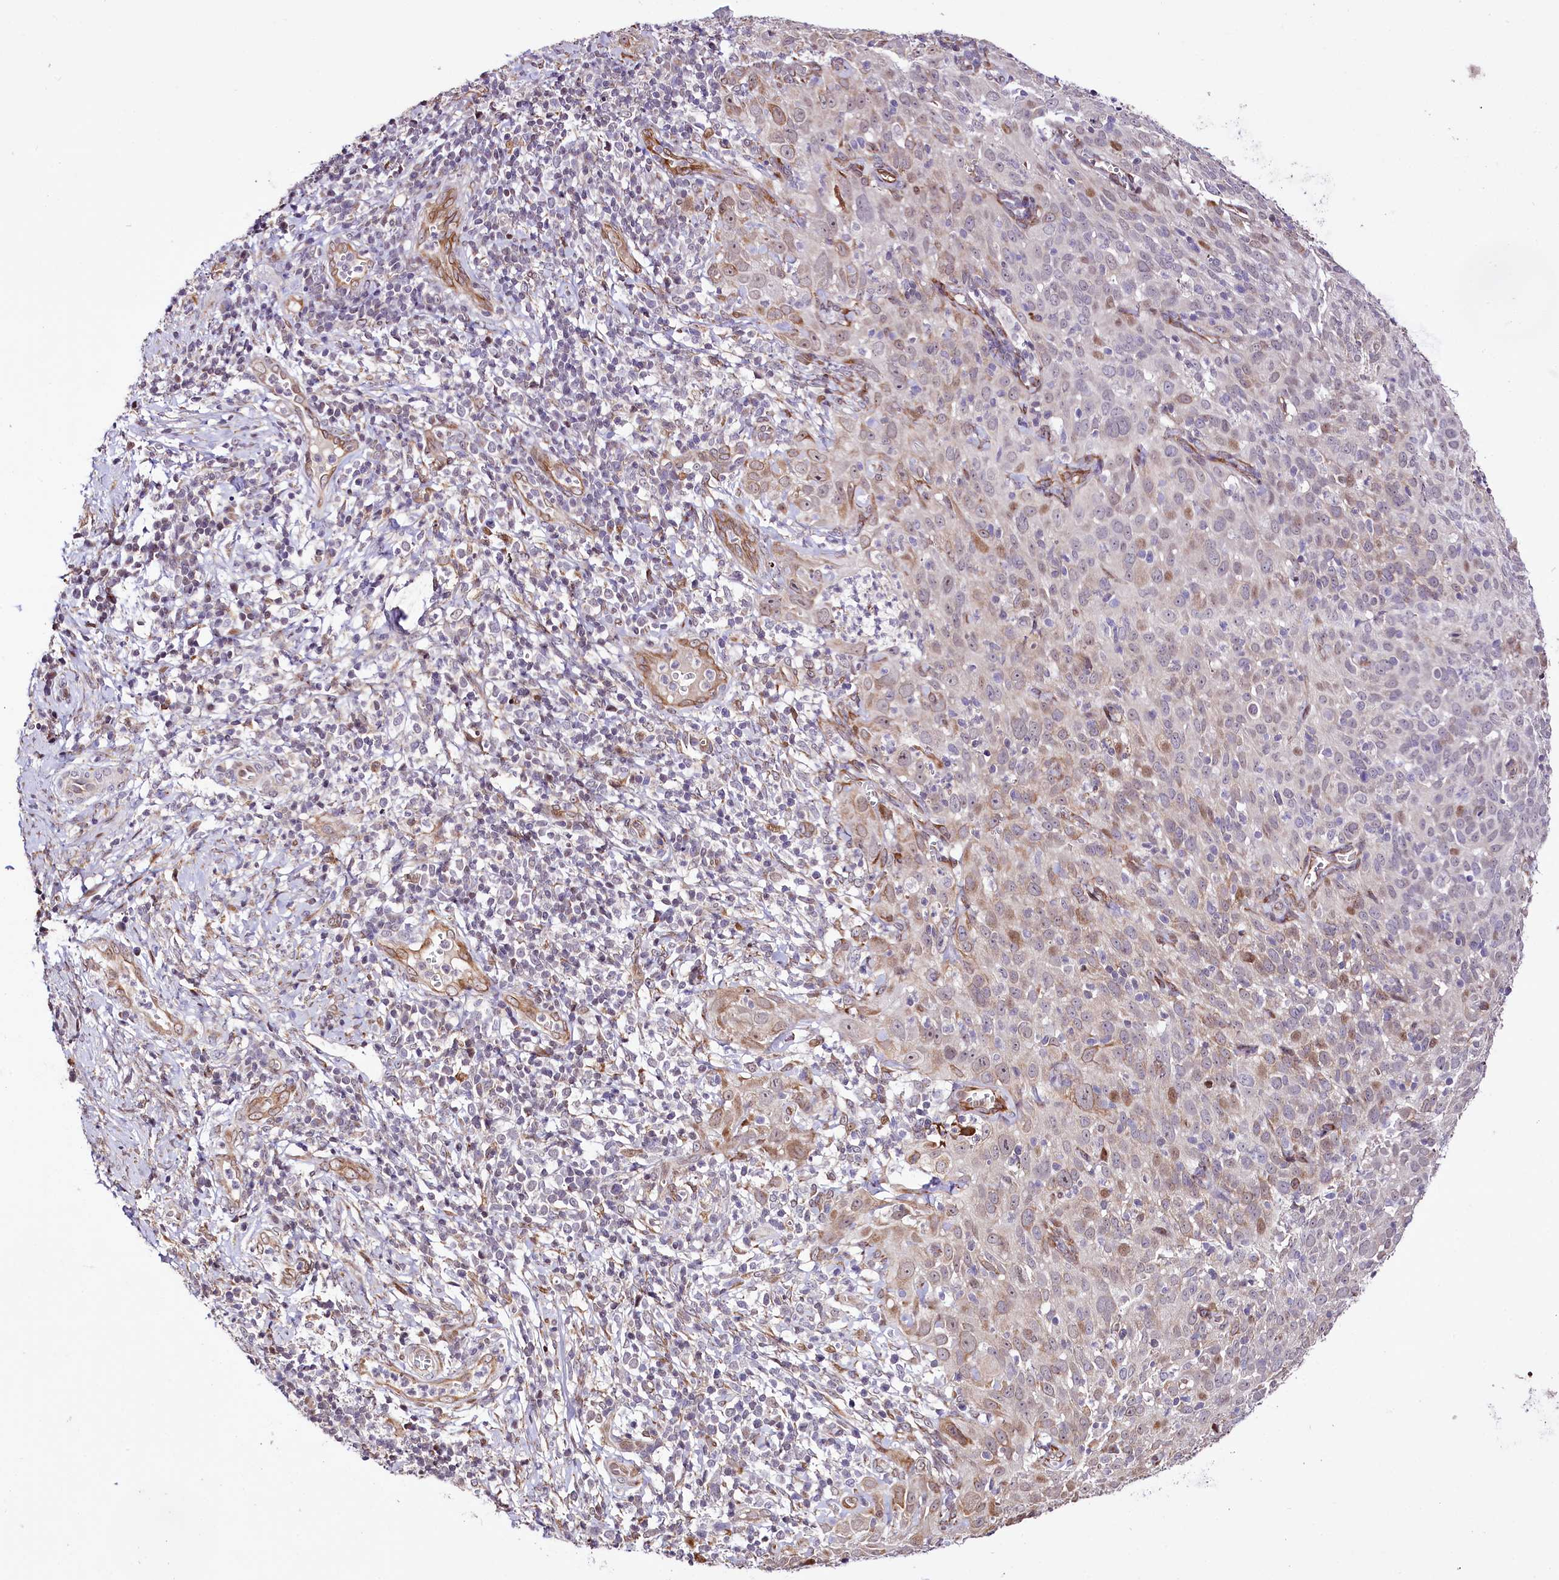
{"staining": {"intensity": "weak", "quantity": "<25%", "location": "cytoplasmic/membranous"}, "tissue": "cervical cancer", "cell_type": "Tumor cells", "image_type": "cancer", "snomed": [{"axis": "morphology", "description": "Squamous cell carcinoma, NOS"}, {"axis": "topography", "description": "Cervix"}], "caption": "DAB immunohistochemical staining of human squamous cell carcinoma (cervical) reveals no significant positivity in tumor cells. (Immunohistochemistry (ihc), brightfield microscopy, high magnification).", "gene": "CUTC", "patient": {"sex": "female", "age": 31}}